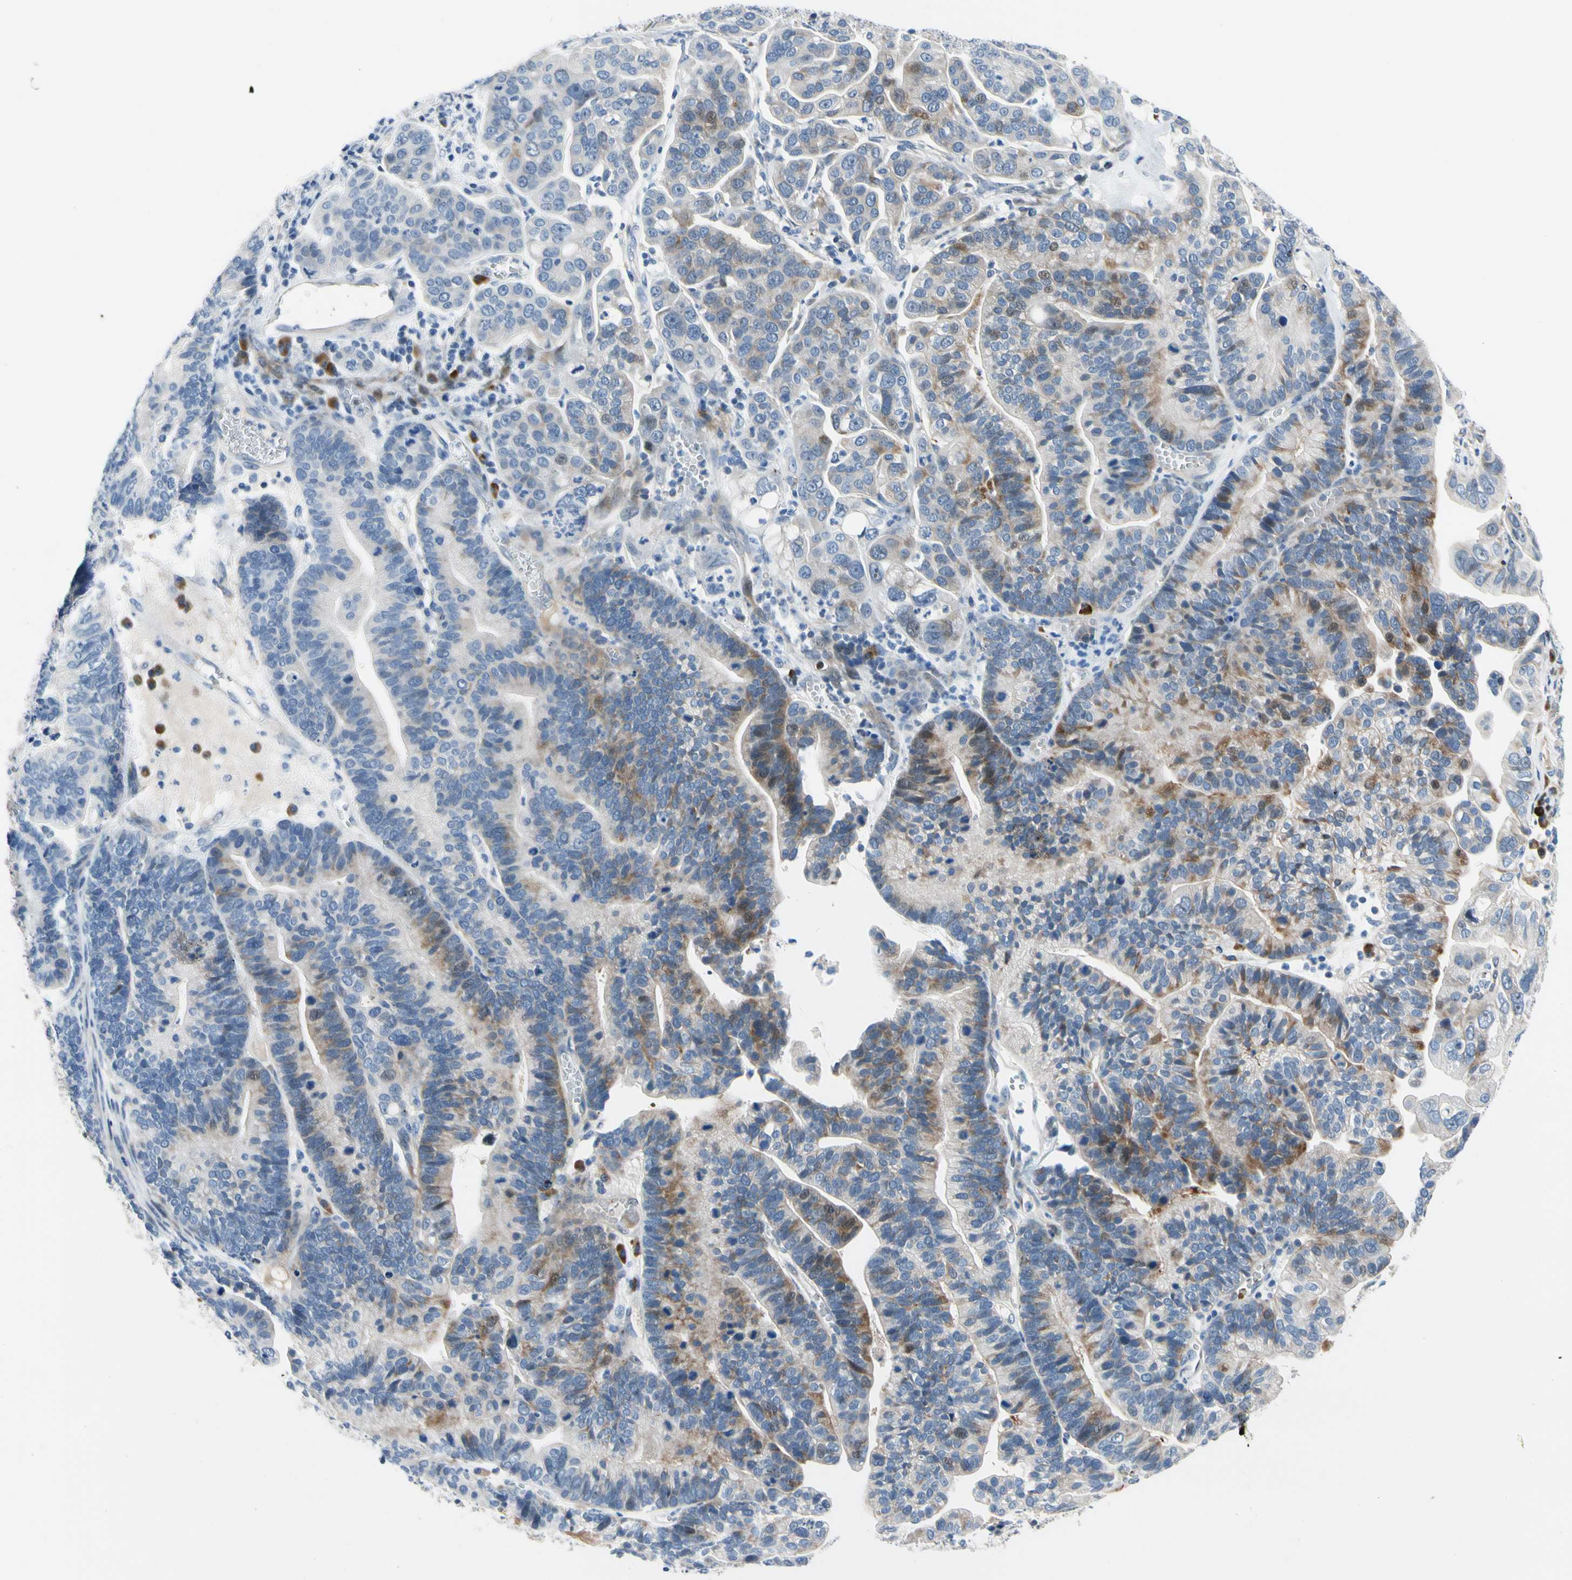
{"staining": {"intensity": "moderate", "quantity": "<25%", "location": "cytoplasmic/membranous"}, "tissue": "ovarian cancer", "cell_type": "Tumor cells", "image_type": "cancer", "snomed": [{"axis": "morphology", "description": "Cystadenocarcinoma, serous, NOS"}, {"axis": "topography", "description": "Ovary"}], "caption": "Tumor cells show moderate cytoplasmic/membranous staining in about <25% of cells in ovarian serous cystadenocarcinoma. (IHC, brightfield microscopy, high magnification).", "gene": "HMGCR", "patient": {"sex": "female", "age": 56}}